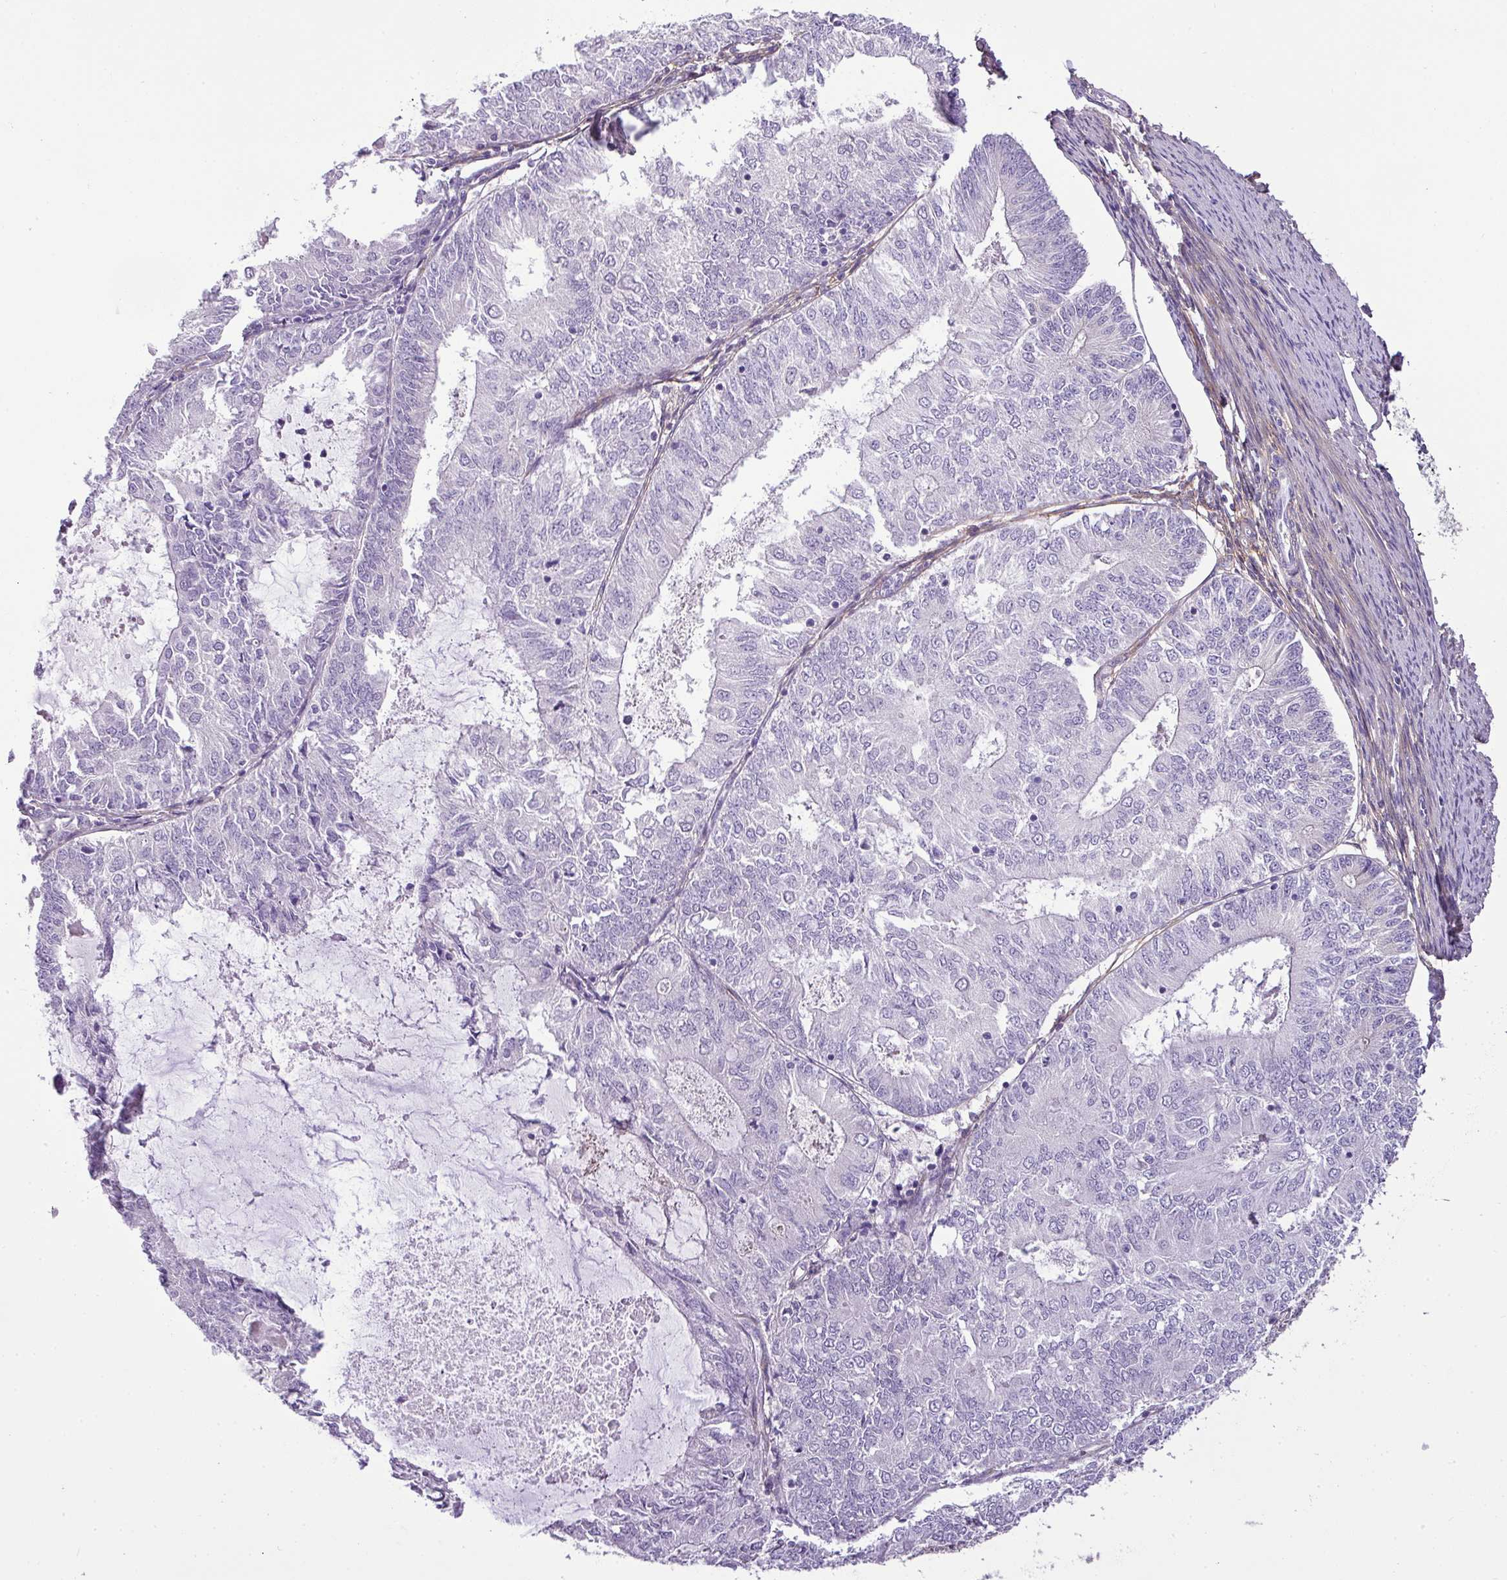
{"staining": {"intensity": "negative", "quantity": "none", "location": "none"}, "tissue": "endometrial cancer", "cell_type": "Tumor cells", "image_type": "cancer", "snomed": [{"axis": "morphology", "description": "Adenocarcinoma, NOS"}, {"axis": "topography", "description": "Endometrium"}], "caption": "Immunohistochemistry histopathology image of neoplastic tissue: human endometrial cancer (adenocarcinoma) stained with DAB (3,3'-diaminobenzidine) shows no significant protein positivity in tumor cells.", "gene": "PARD6G", "patient": {"sex": "female", "age": 57}}